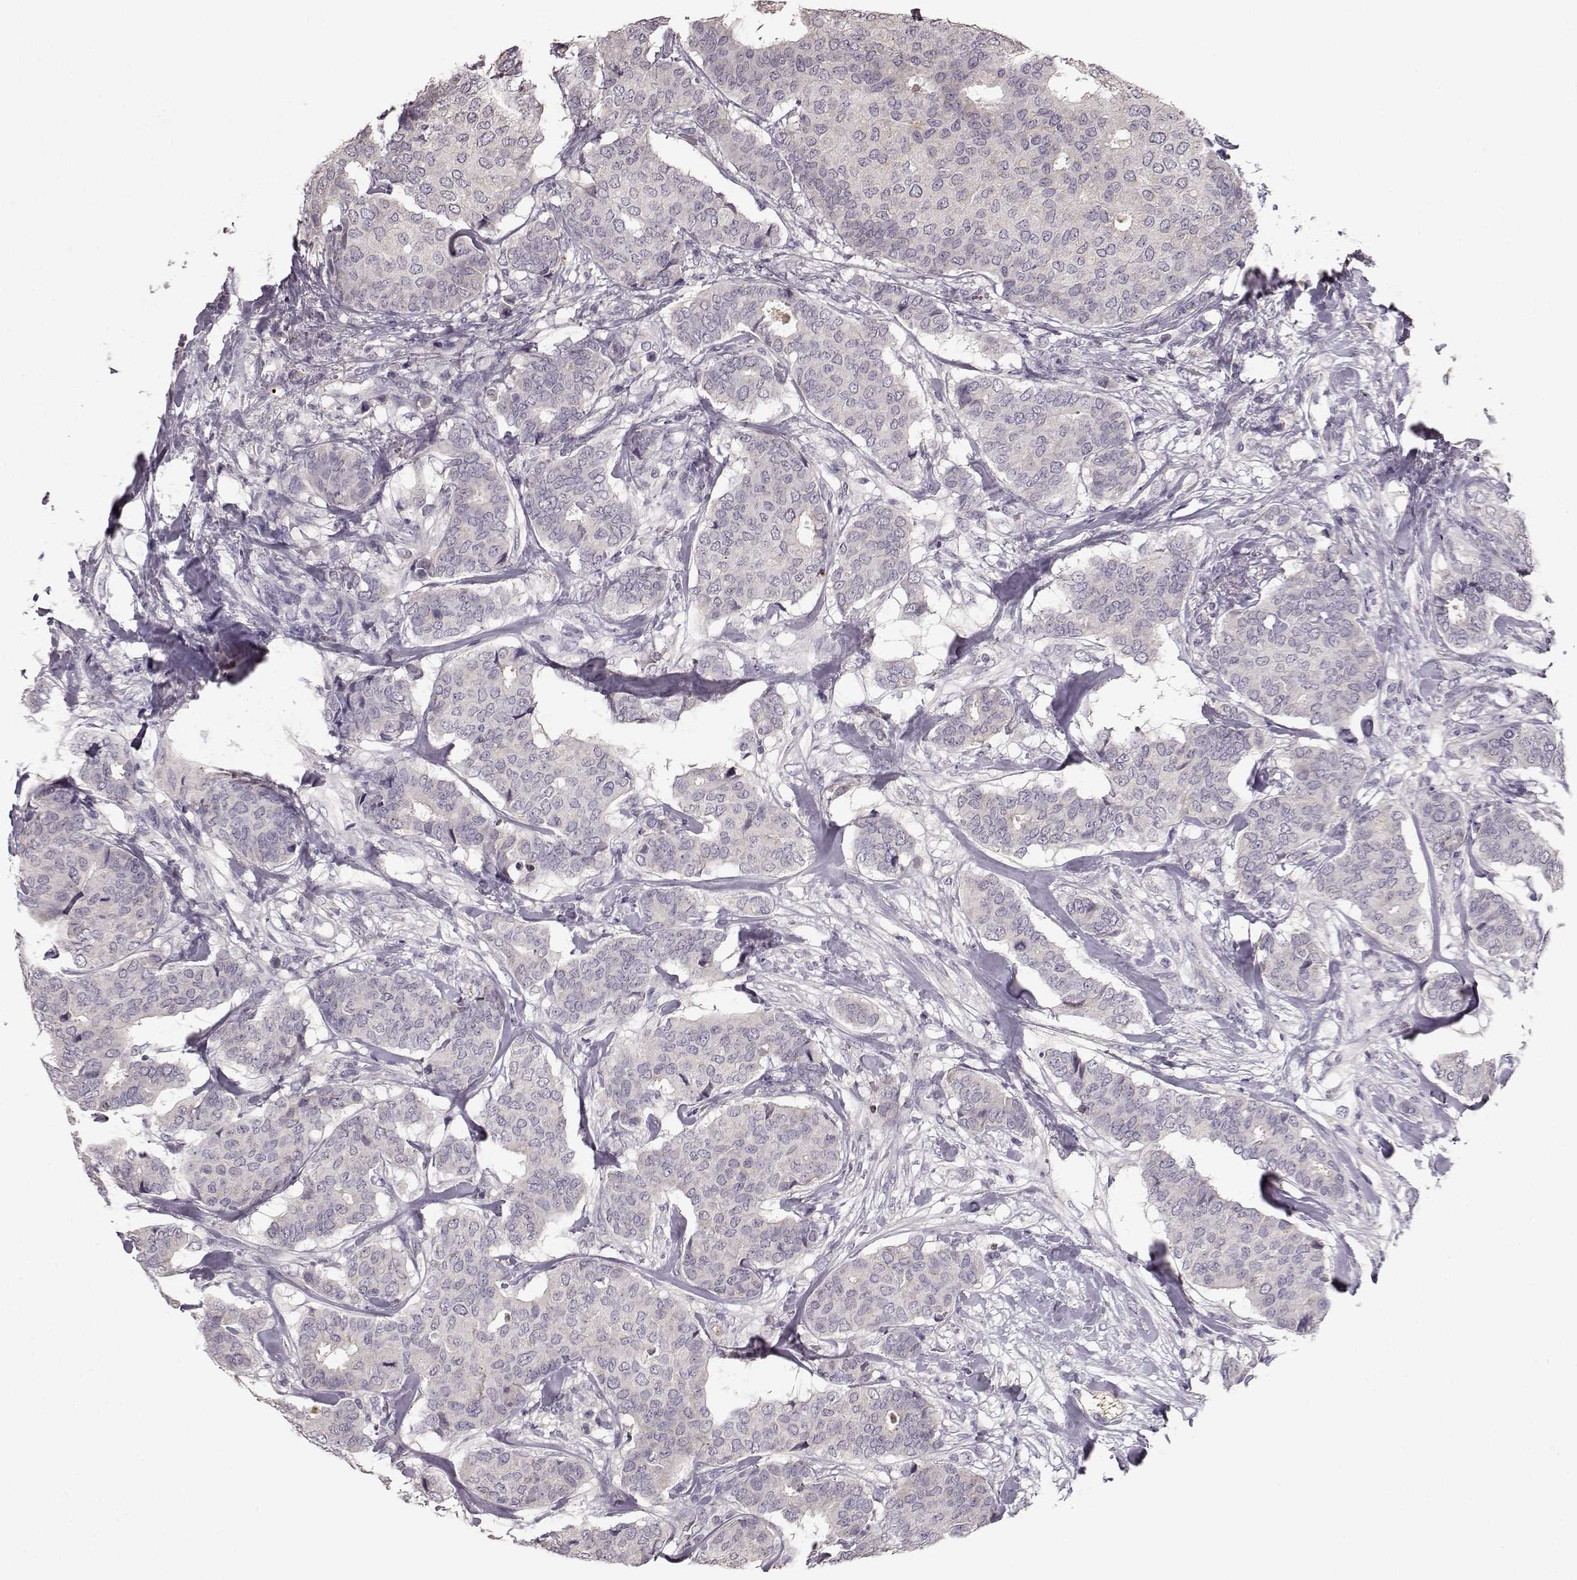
{"staining": {"intensity": "negative", "quantity": "none", "location": "none"}, "tissue": "breast cancer", "cell_type": "Tumor cells", "image_type": "cancer", "snomed": [{"axis": "morphology", "description": "Duct carcinoma"}, {"axis": "topography", "description": "Breast"}], "caption": "Tumor cells show no significant expression in breast infiltrating ductal carcinoma.", "gene": "YJEFN3", "patient": {"sex": "female", "age": 75}}